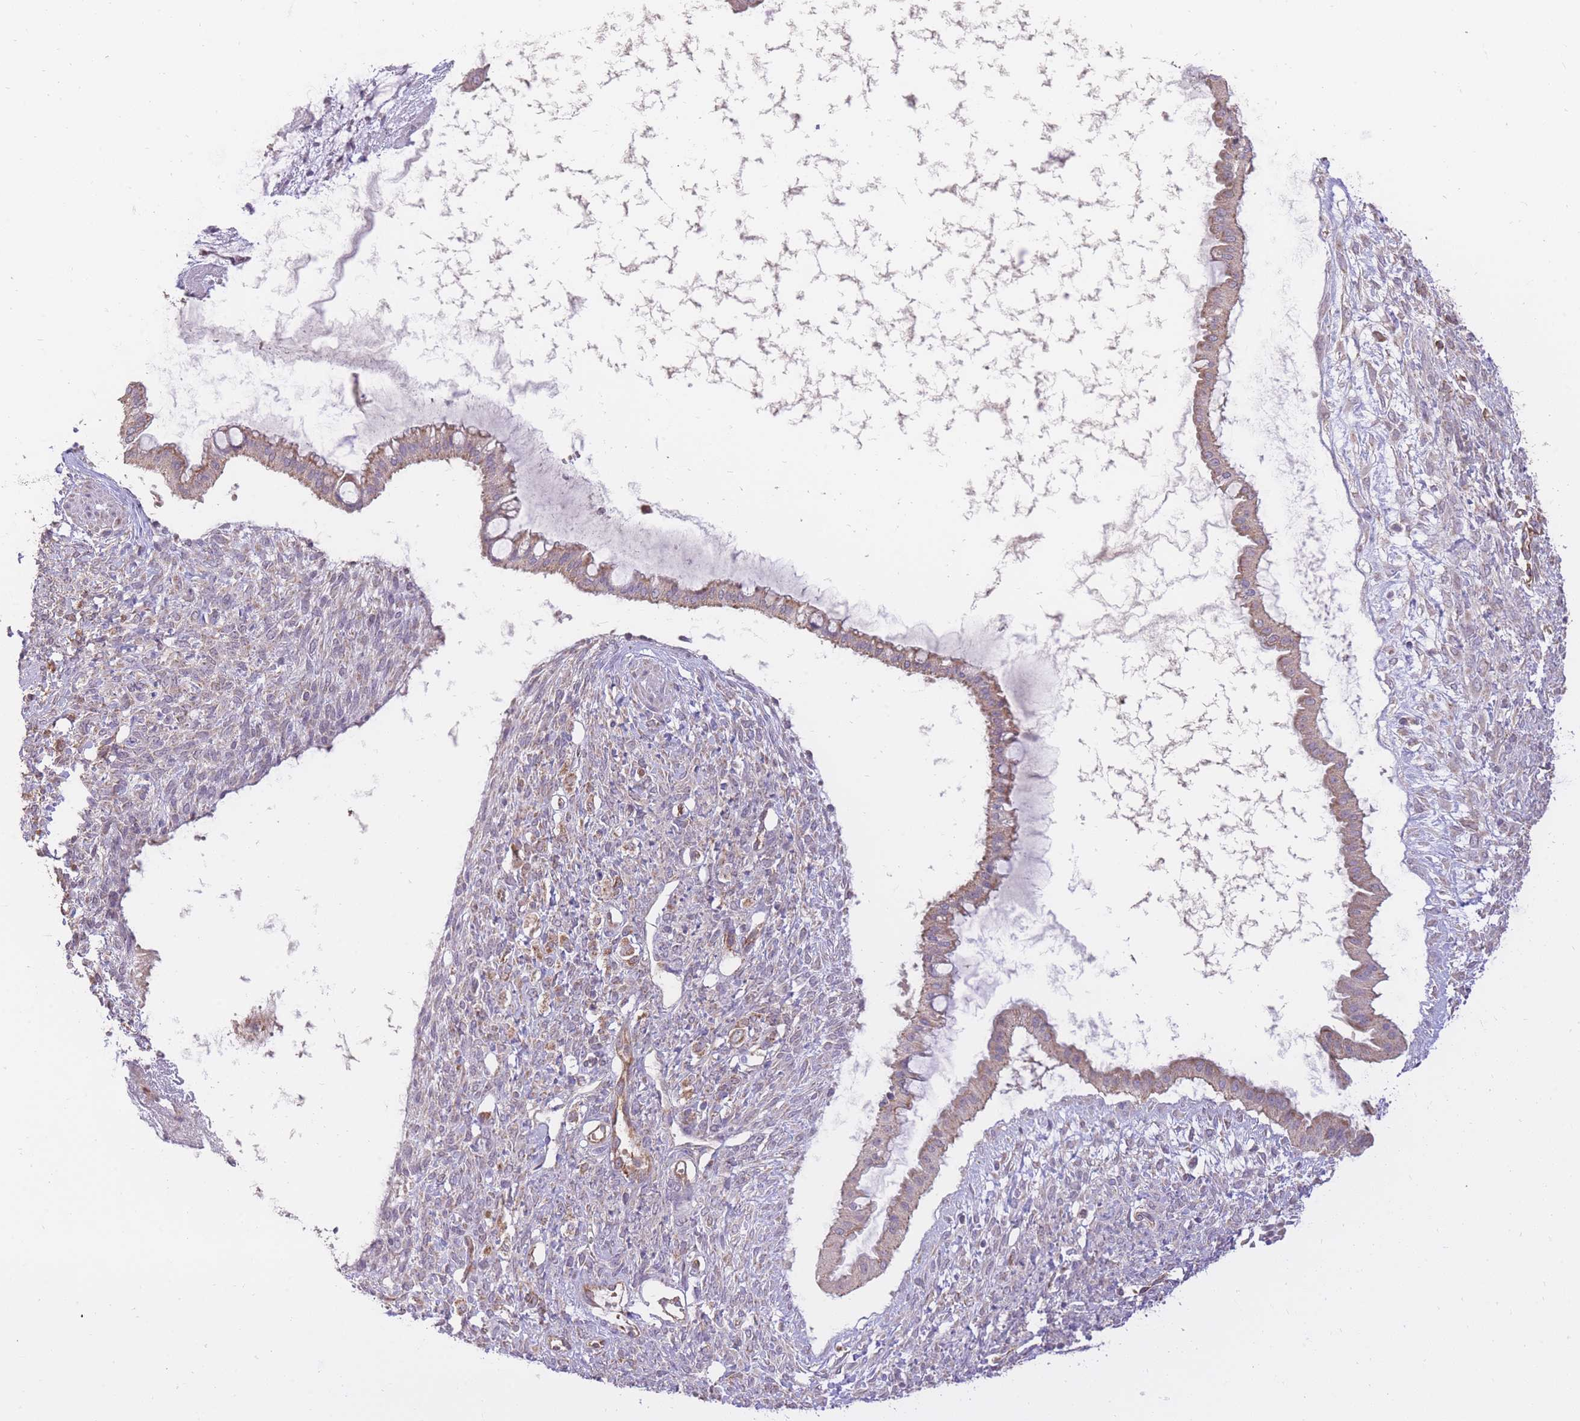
{"staining": {"intensity": "weak", "quantity": ">75%", "location": "cytoplasmic/membranous"}, "tissue": "ovarian cancer", "cell_type": "Tumor cells", "image_type": "cancer", "snomed": [{"axis": "morphology", "description": "Cystadenocarcinoma, mucinous, NOS"}, {"axis": "topography", "description": "Ovary"}], "caption": "This is an image of immunohistochemistry staining of mucinous cystadenocarcinoma (ovarian), which shows weak expression in the cytoplasmic/membranous of tumor cells.", "gene": "PREP", "patient": {"sex": "female", "age": 73}}